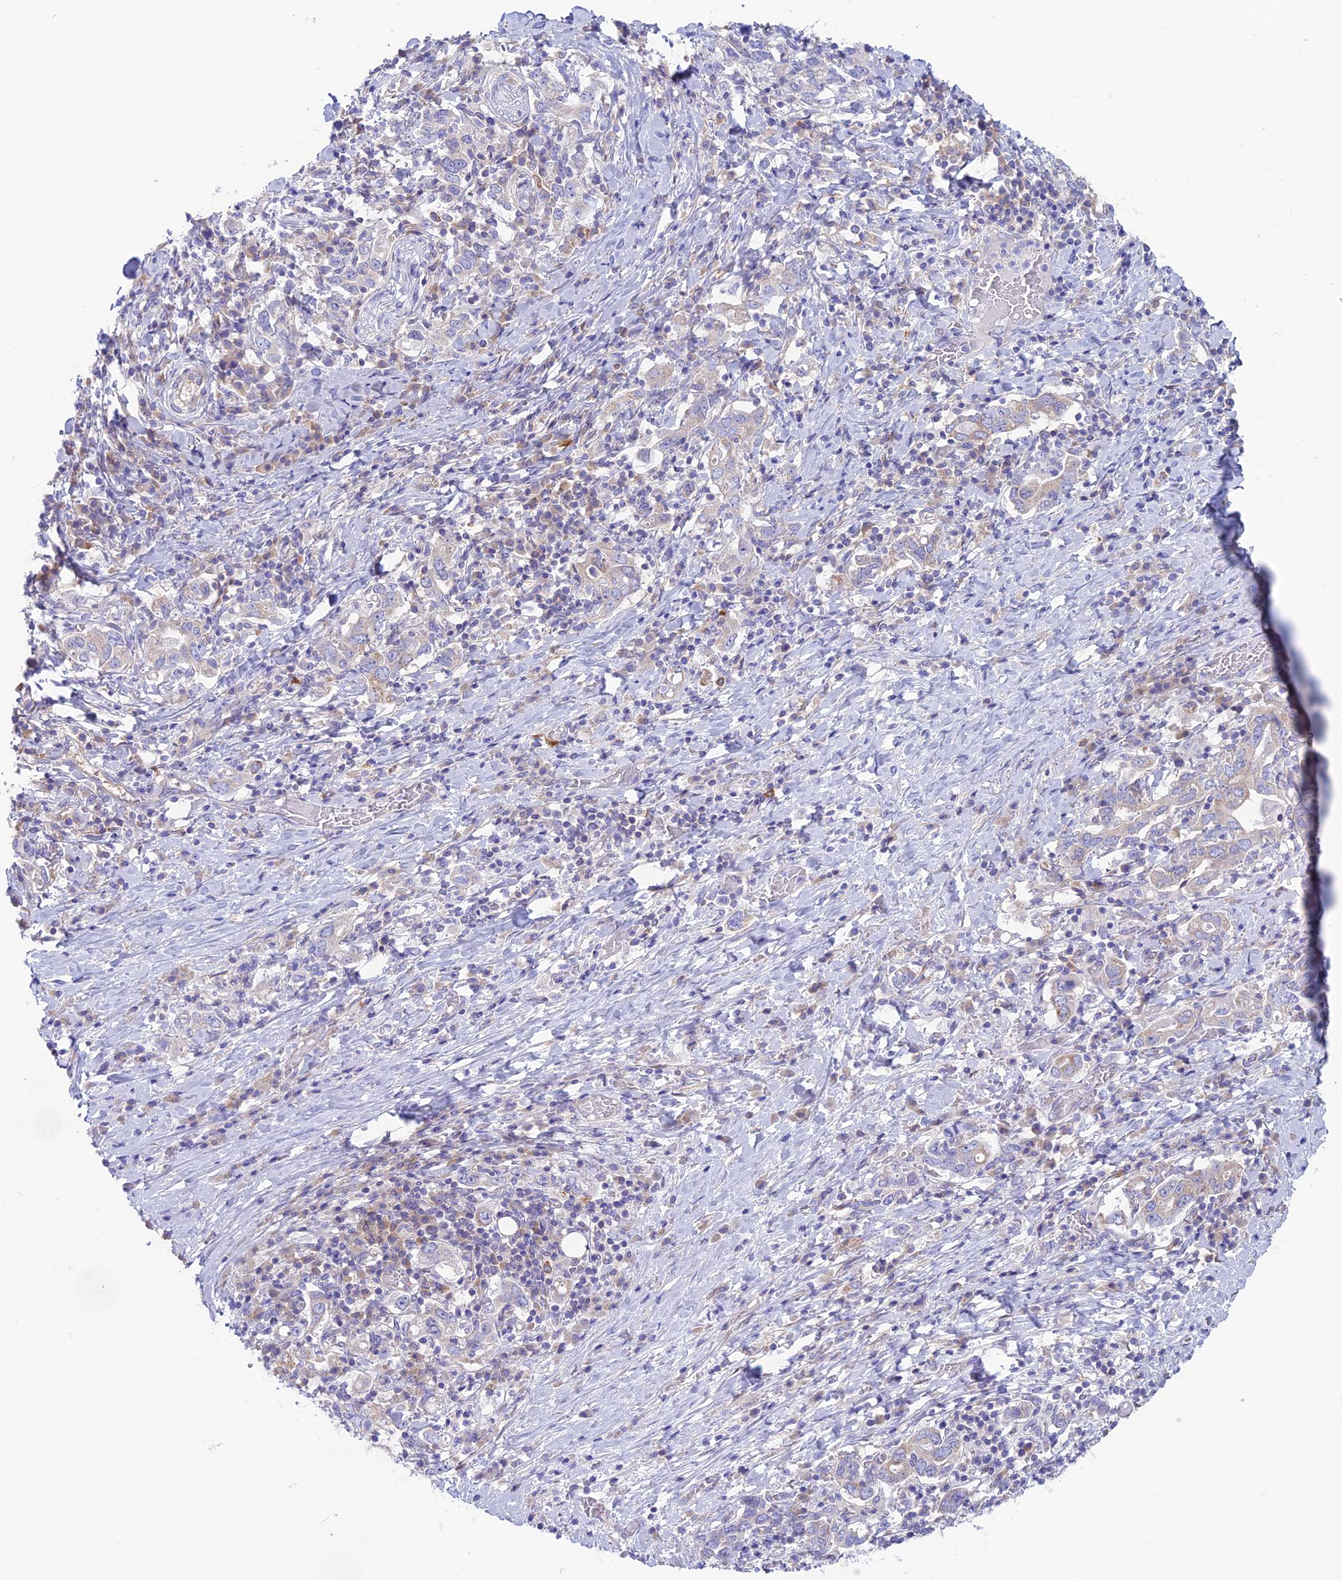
{"staining": {"intensity": "negative", "quantity": "none", "location": "none"}, "tissue": "stomach cancer", "cell_type": "Tumor cells", "image_type": "cancer", "snomed": [{"axis": "morphology", "description": "Adenocarcinoma, NOS"}, {"axis": "topography", "description": "Stomach, upper"}, {"axis": "topography", "description": "Stomach"}], "caption": "The immunohistochemistry image has no significant staining in tumor cells of stomach cancer tissue.", "gene": "LZTFL1", "patient": {"sex": "male", "age": 62}}